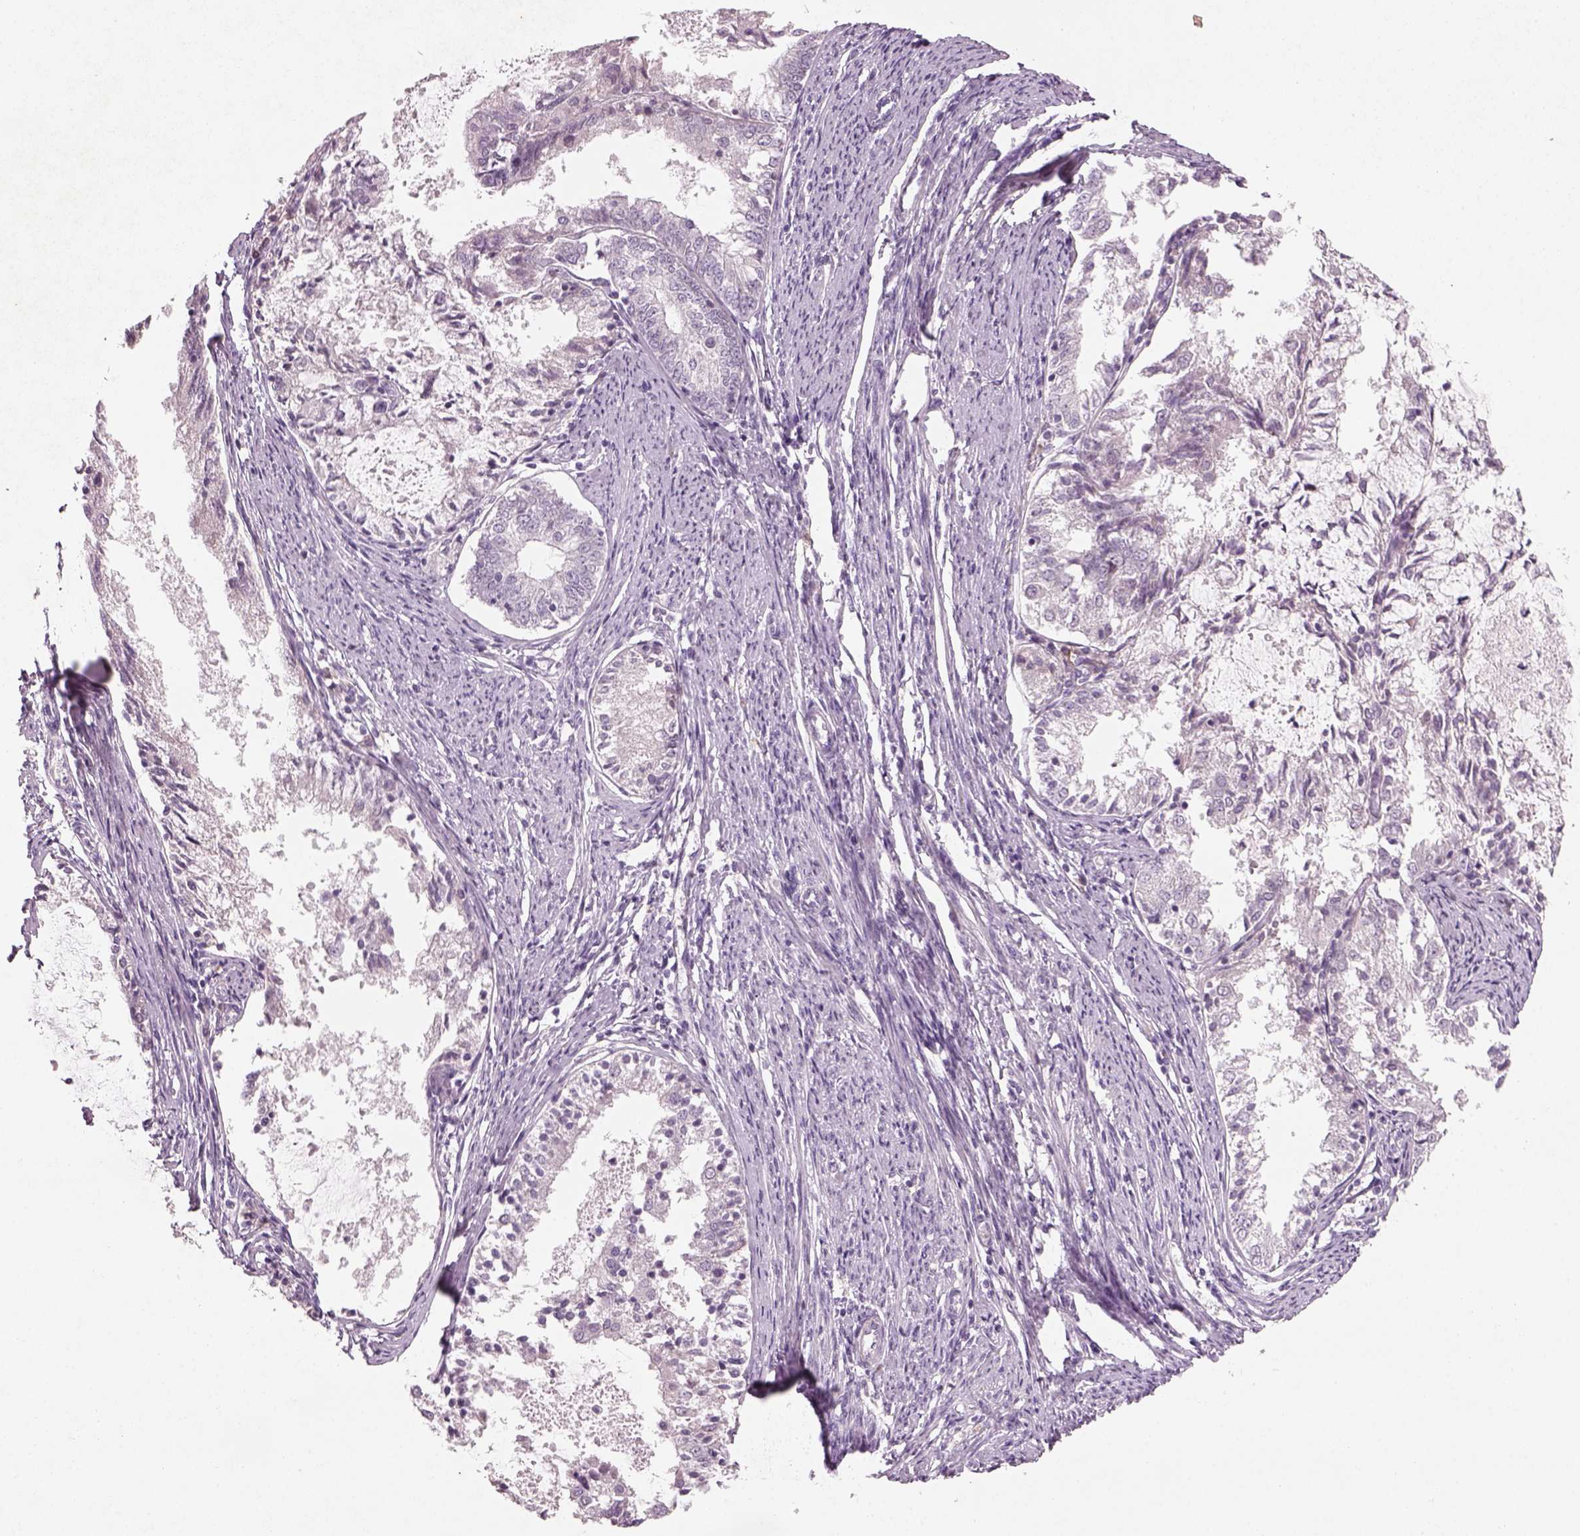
{"staining": {"intensity": "negative", "quantity": "none", "location": "none"}, "tissue": "endometrial cancer", "cell_type": "Tumor cells", "image_type": "cancer", "snomed": [{"axis": "morphology", "description": "Adenocarcinoma, NOS"}, {"axis": "topography", "description": "Endometrium"}], "caption": "The immunohistochemistry histopathology image has no significant positivity in tumor cells of adenocarcinoma (endometrial) tissue.", "gene": "PENK", "patient": {"sex": "female", "age": 57}}